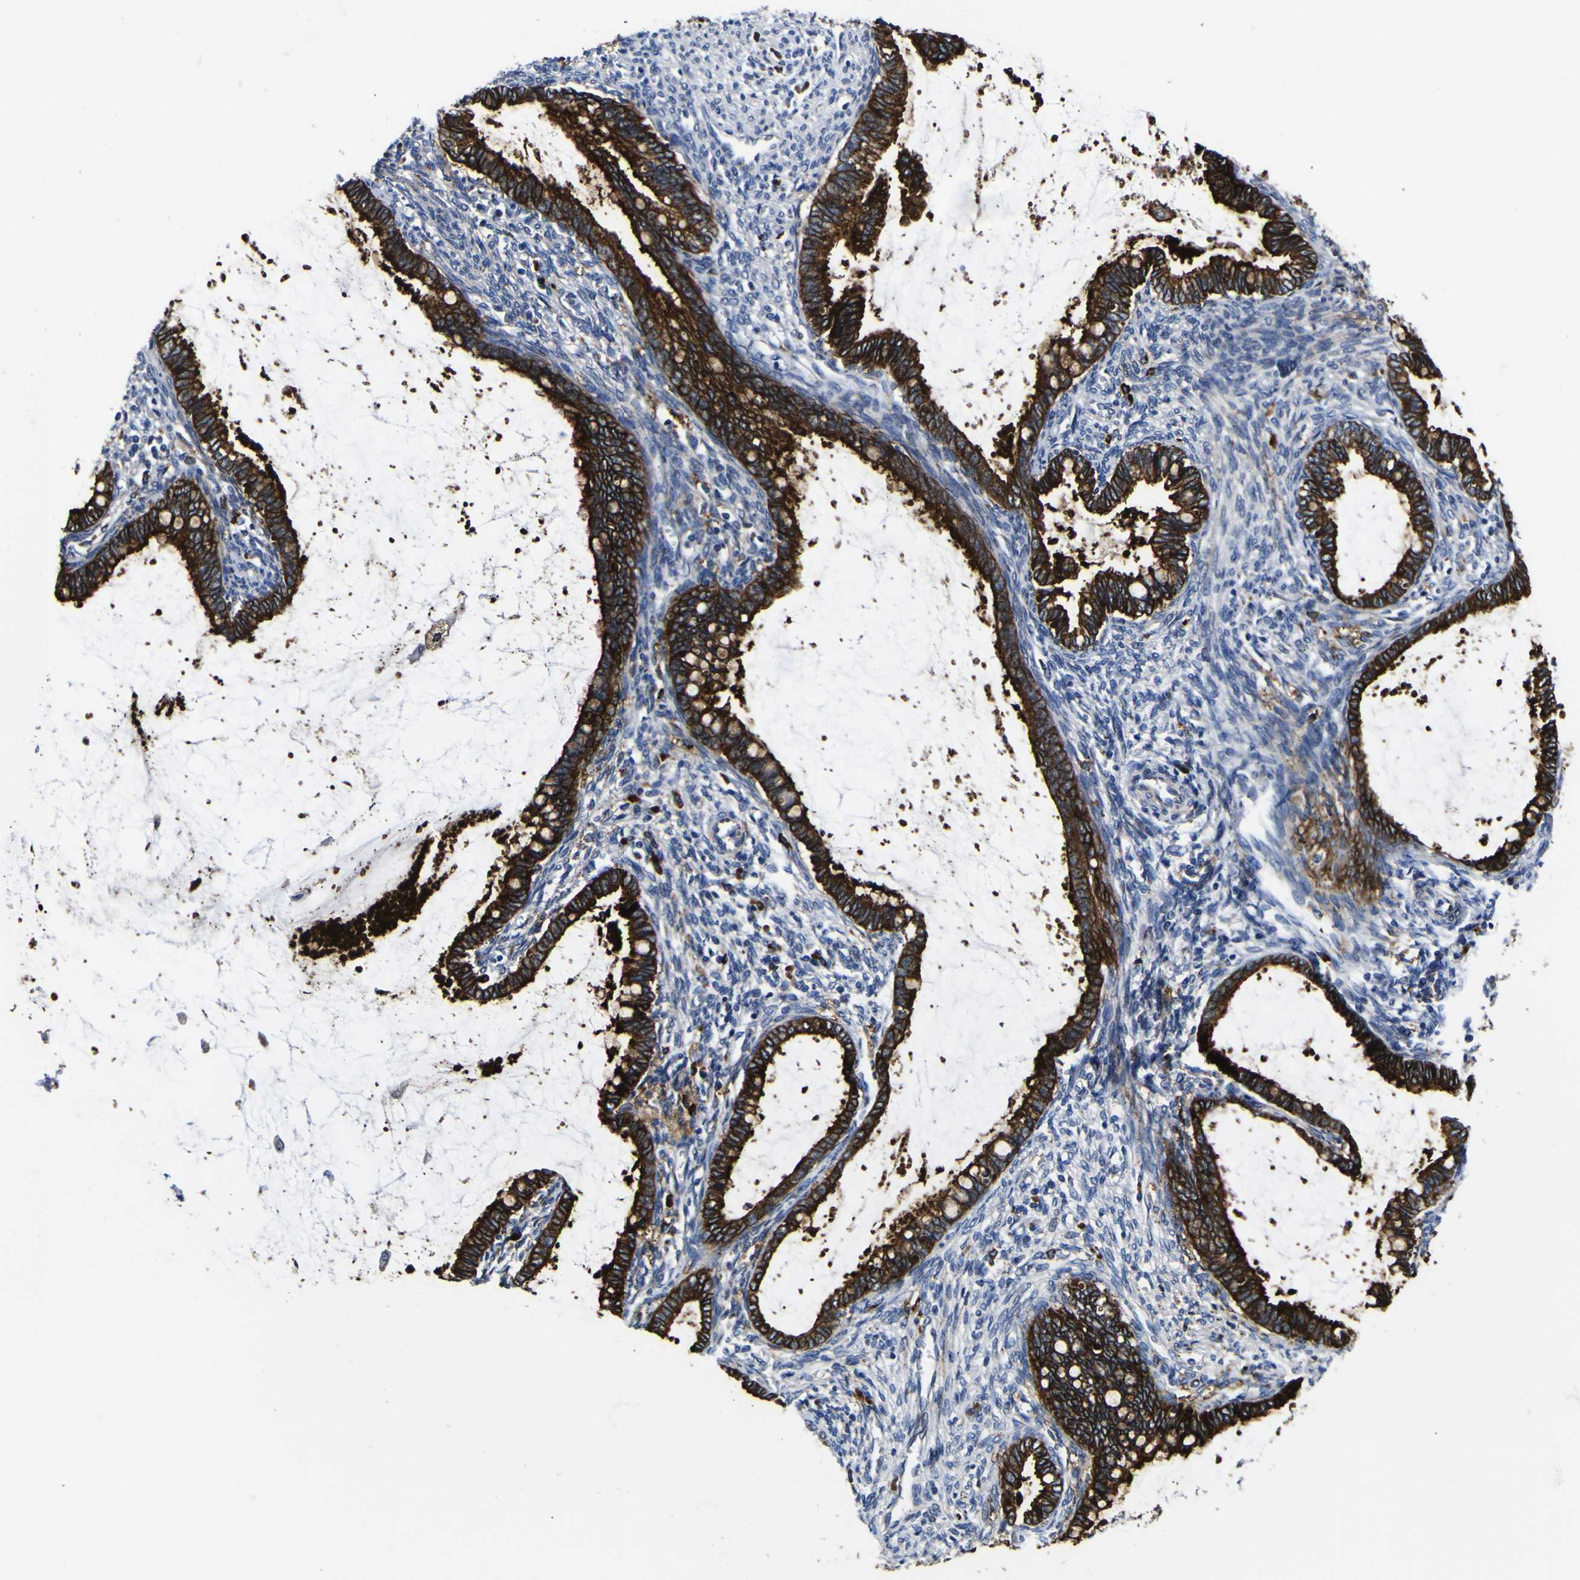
{"staining": {"intensity": "strong", "quantity": ">75%", "location": "cytoplasmic/membranous"}, "tissue": "cervical cancer", "cell_type": "Tumor cells", "image_type": "cancer", "snomed": [{"axis": "morphology", "description": "Adenocarcinoma, NOS"}, {"axis": "topography", "description": "Cervix"}], "caption": "Protein expression analysis of human cervical adenocarcinoma reveals strong cytoplasmic/membranous staining in approximately >75% of tumor cells.", "gene": "SCD", "patient": {"sex": "female", "age": 44}}